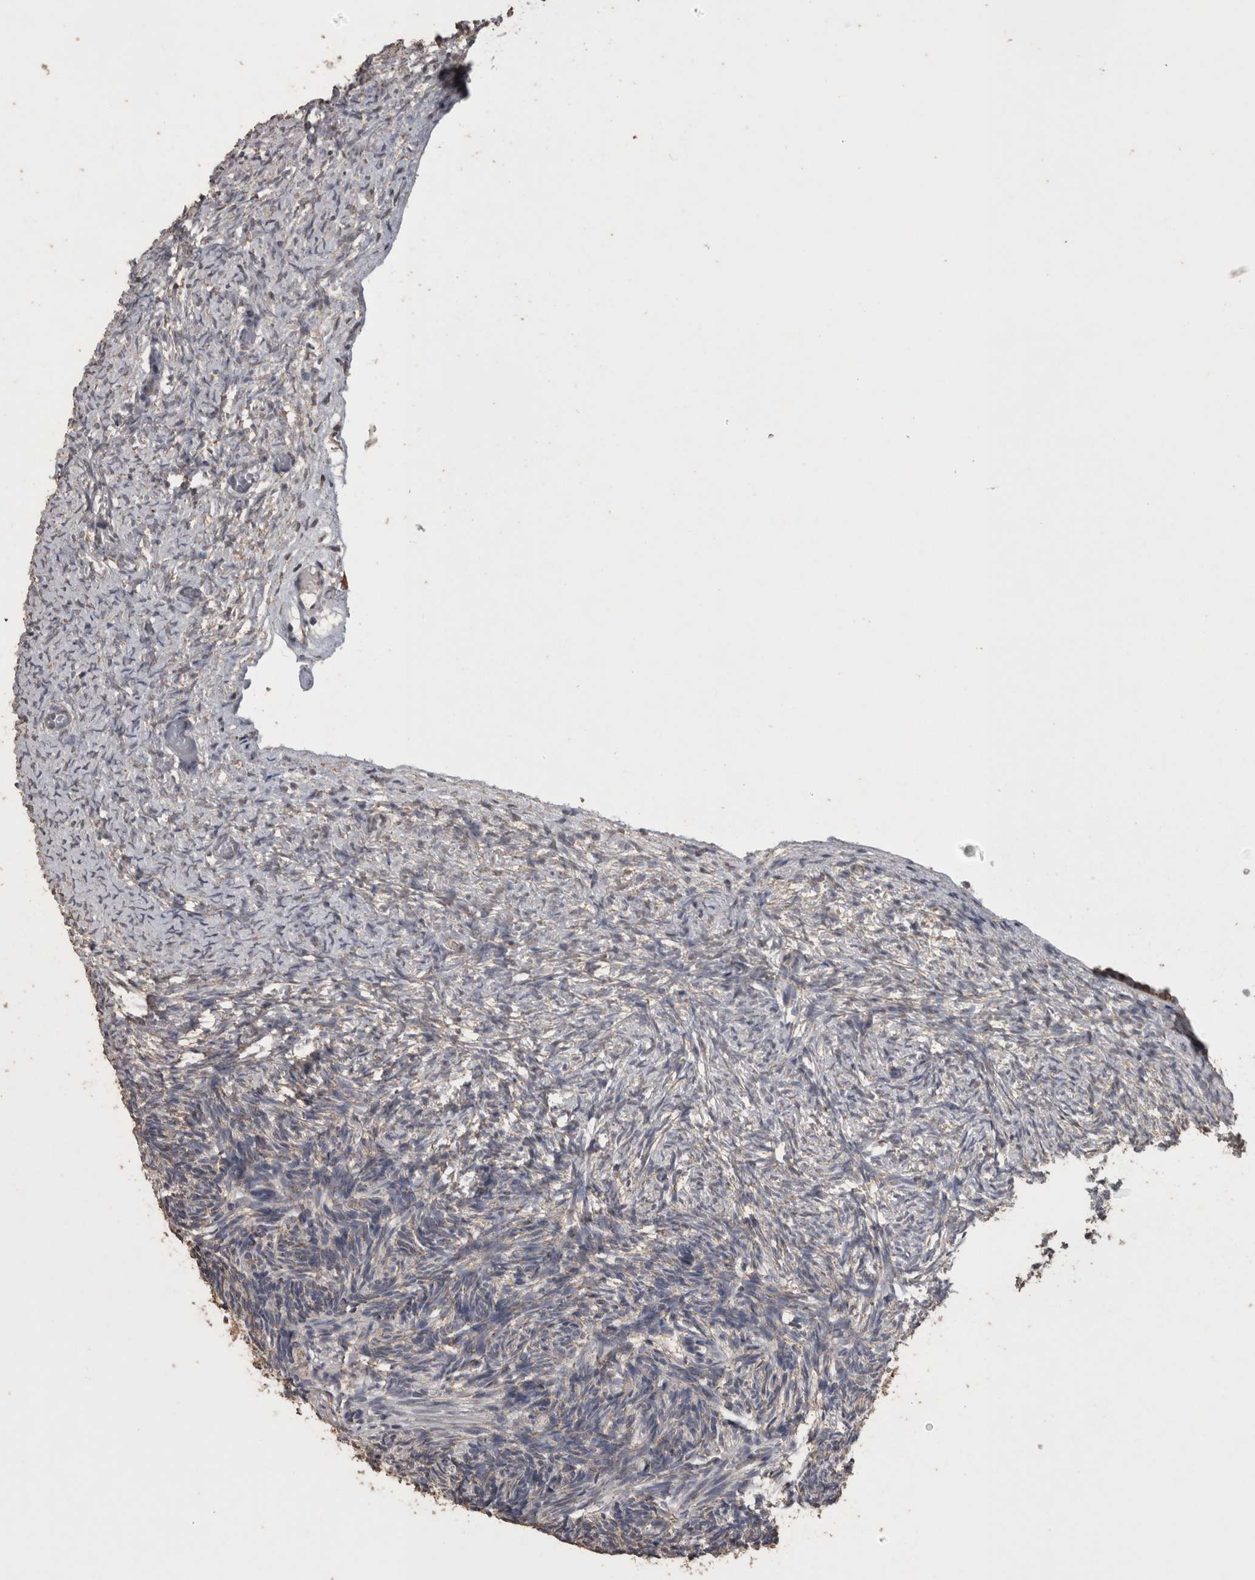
{"staining": {"intensity": "strong", "quantity": ">75%", "location": "cytoplasmic/membranous"}, "tissue": "ovary", "cell_type": "Follicle cells", "image_type": "normal", "snomed": [{"axis": "morphology", "description": "Normal tissue, NOS"}, {"axis": "topography", "description": "Ovary"}], "caption": "Human ovary stained with a brown dye demonstrates strong cytoplasmic/membranous positive staining in approximately >75% of follicle cells.", "gene": "ACADM", "patient": {"sex": "female", "age": 34}}